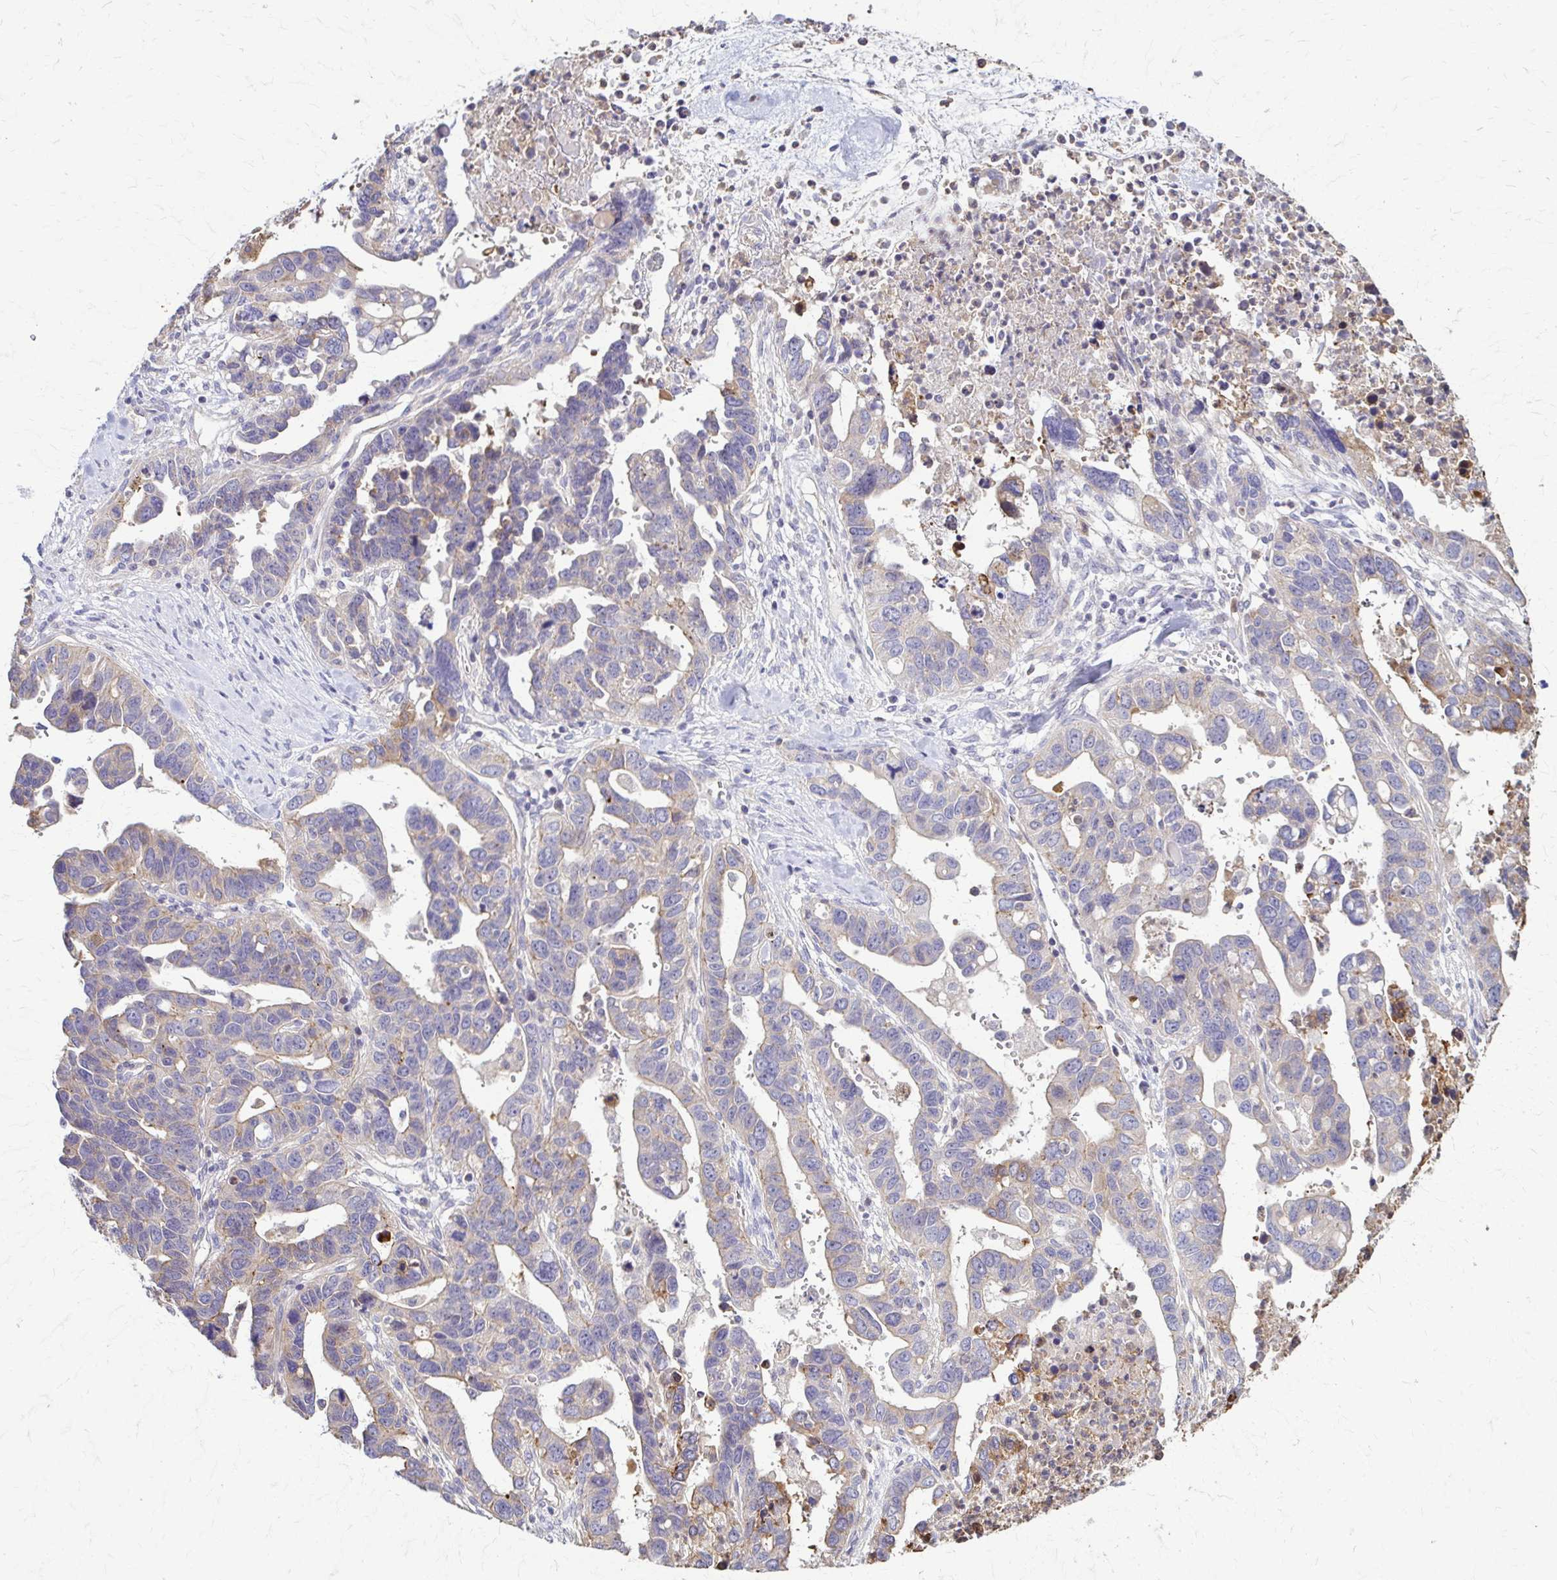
{"staining": {"intensity": "weak", "quantity": "<25%", "location": "cytoplasmic/membranous"}, "tissue": "ovarian cancer", "cell_type": "Tumor cells", "image_type": "cancer", "snomed": [{"axis": "morphology", "description": "Cystadenocarcinoma, serous, NOS"}, {"axis": "topography", "description": "Ovary"}], "caption": "The immunohistochemistry micrograph has no significant positivity in tumor cells of ovarian cancer (serous cystadenocarcinoma) tissue. Brightfield microscopy of immunohistochemistry stained with DAB (3,3'-diaminobenzidine) (brown) and hematoxylin (blue), captured at high magnification.", "gene": "DSP", "patient": {"sex": "female", "age": 69}}